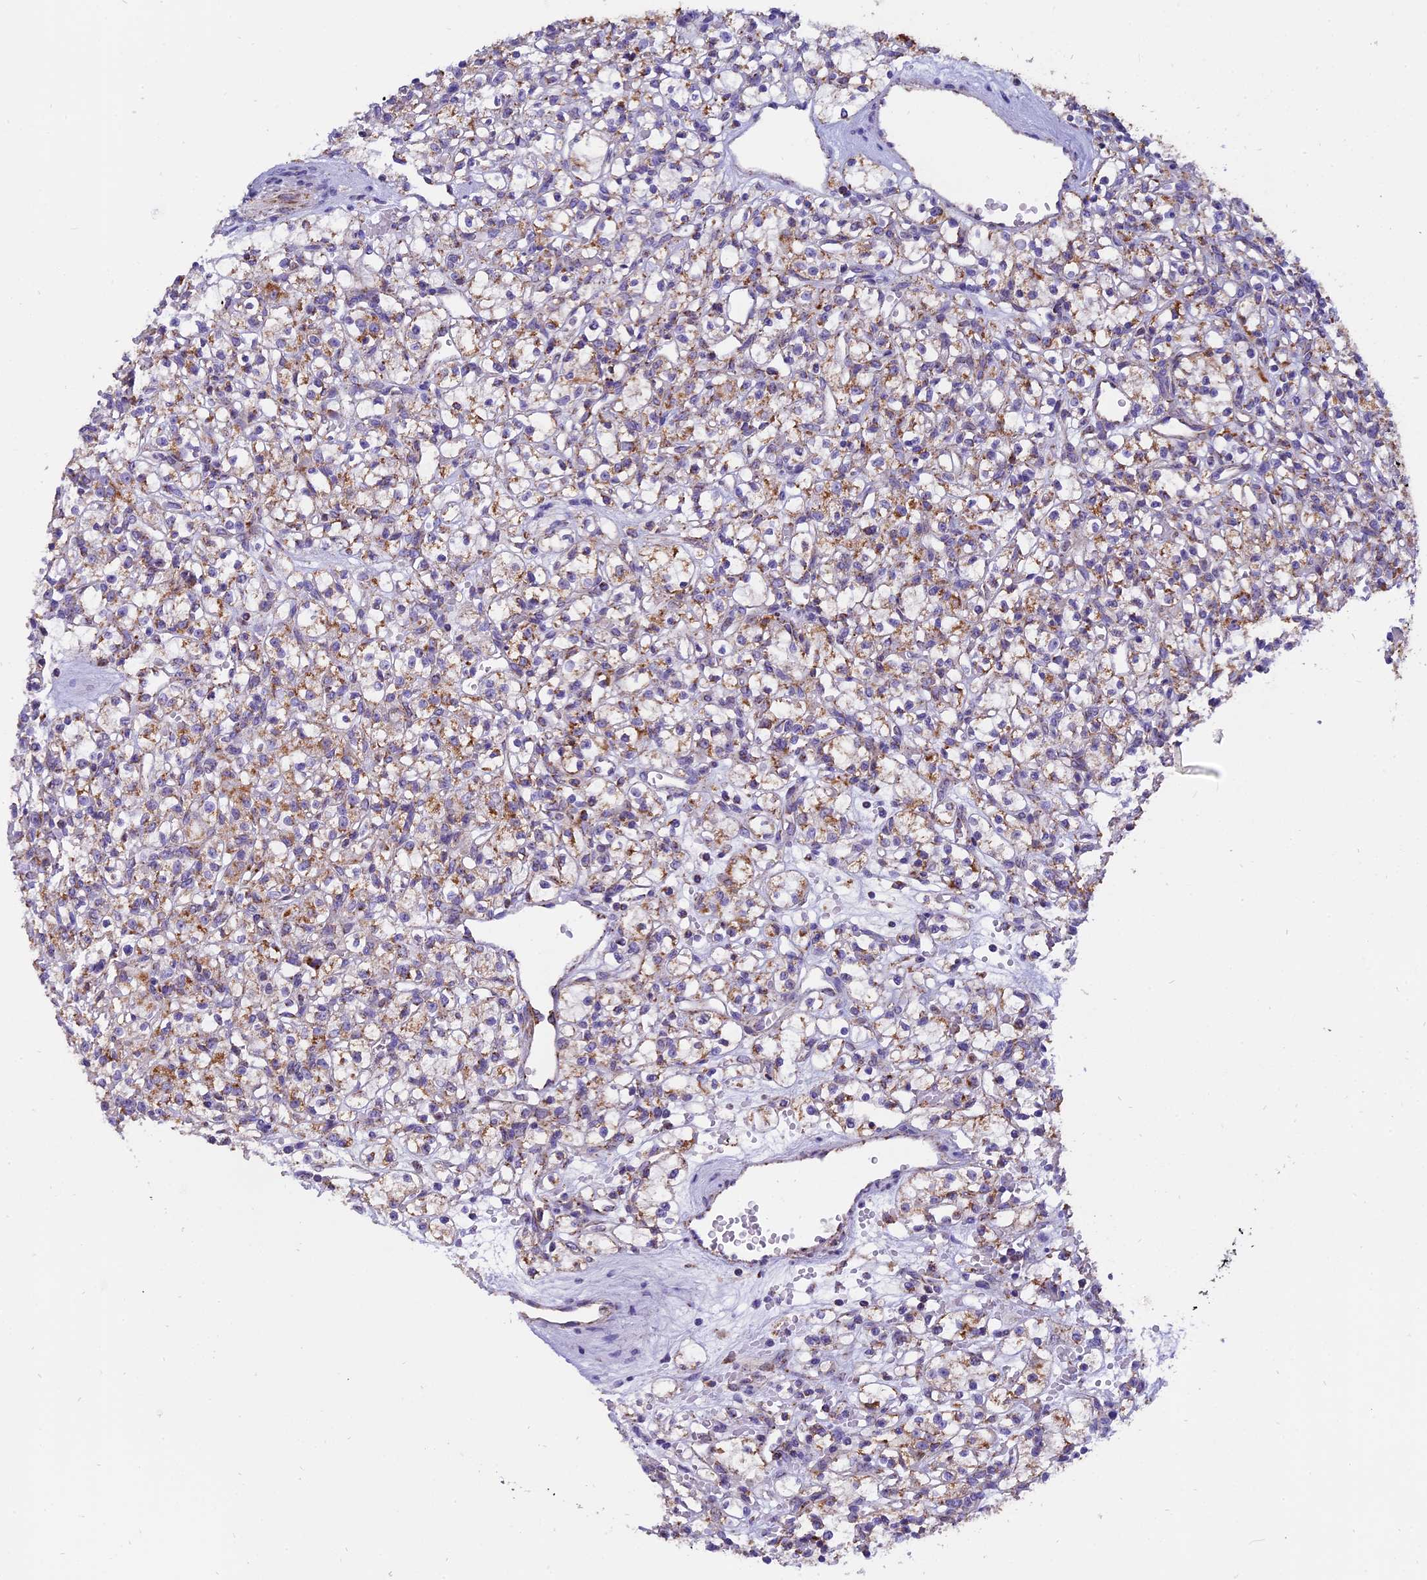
{"staining": {"intensity": "moderate", "quantity": ">75%", "location": "cytoplasmic/membranous"}, "tissue": "renal cancer", "cell_type": "Tumor cells", "image_type": "cancer", "snomed": [{"axis": "morphology", "description": "Adenocarcinoma, NOS"}, {"axis": "topography", "description": "Kidney"}], "caption": "The histopathology image exhibits a brown stain indicating the presence of a protein in the cytoplasmic/membranous of tumor cells in renal cancer.", "gene": "MRPS34", "patient": {"sex": "female", "age": 59}}